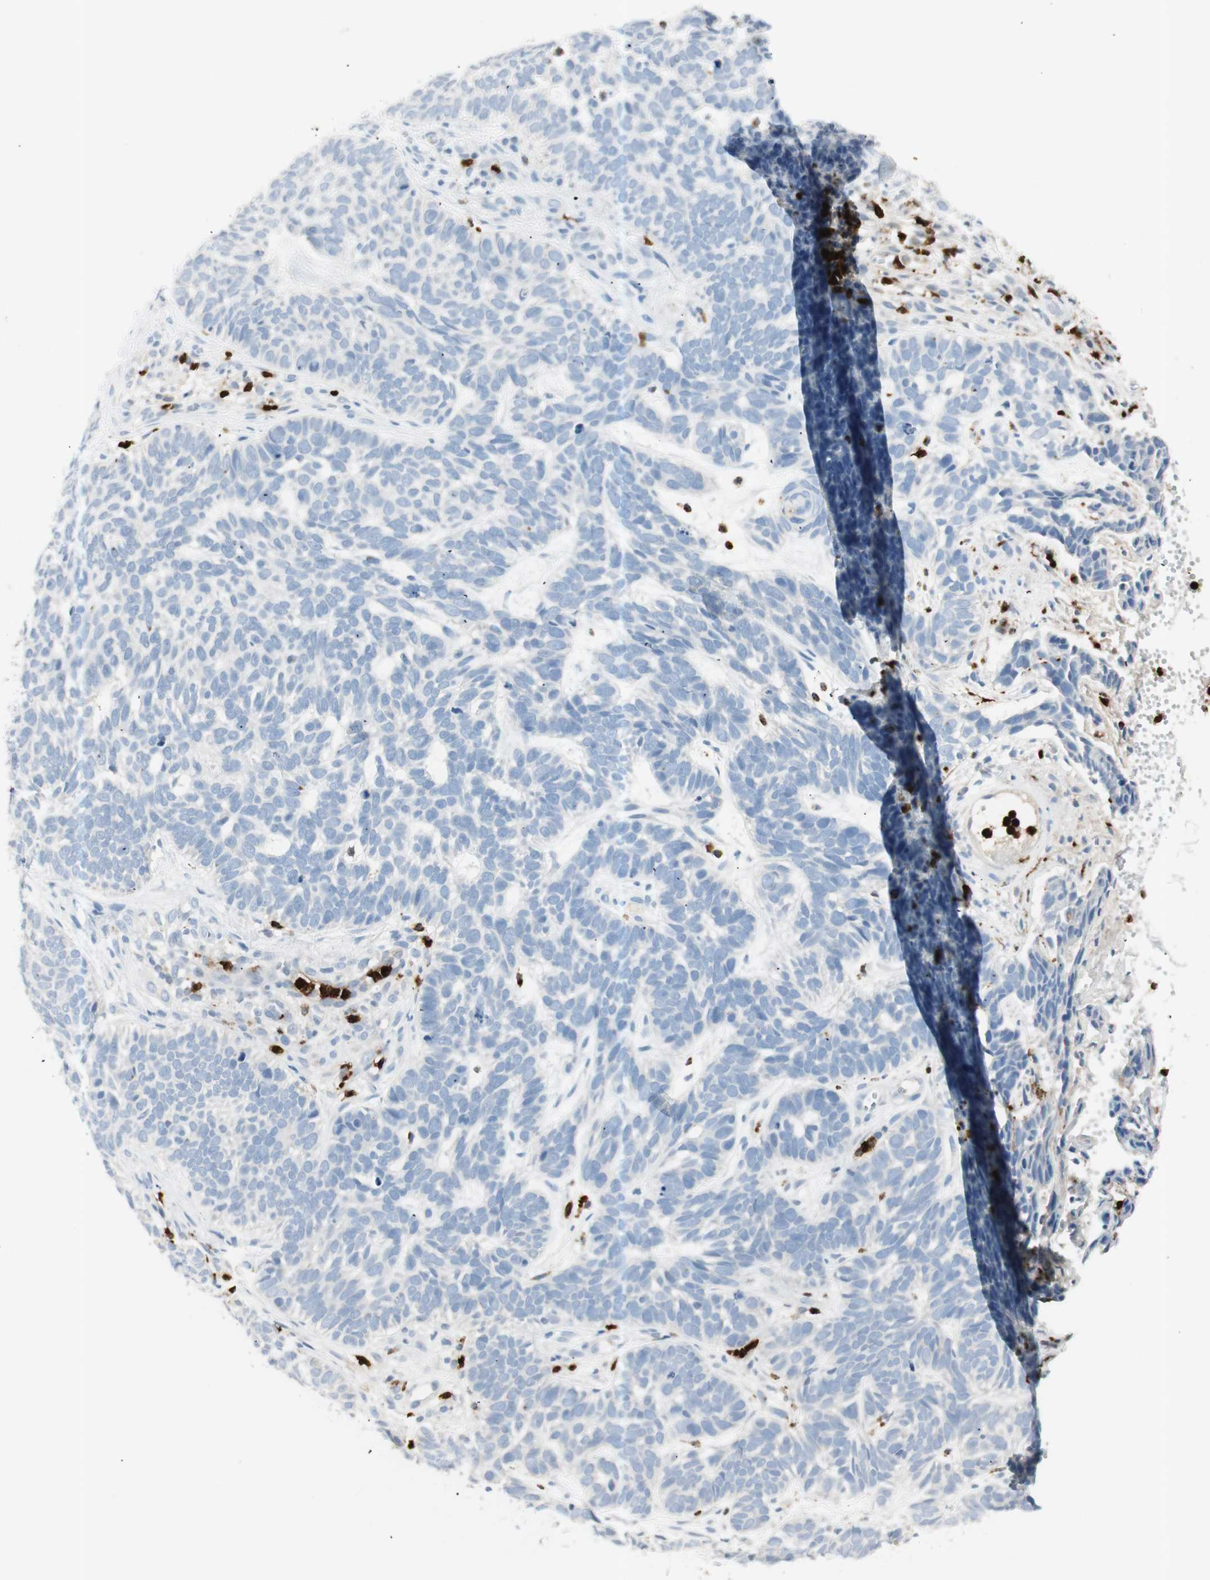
{"staining": {"intensity": "negative", "quantity": "none", "location": "none"}, "tissue": "skin cancer", "cell_type": "Tumor cells", "image_type": "cancer", "snomed": [{"axis": "morphology", "description": "Basal cell carcinoma"}, {"axis": "topography", "description": "Skin"}], "caption": "A micrograph of basal cell carcinoma (skin) stained for a protein shows no brown staining in tumor cells. (DAB IHC, high magnification).", "gene": "PRTN3", "patient": {"sex": "male", "age": 87}}